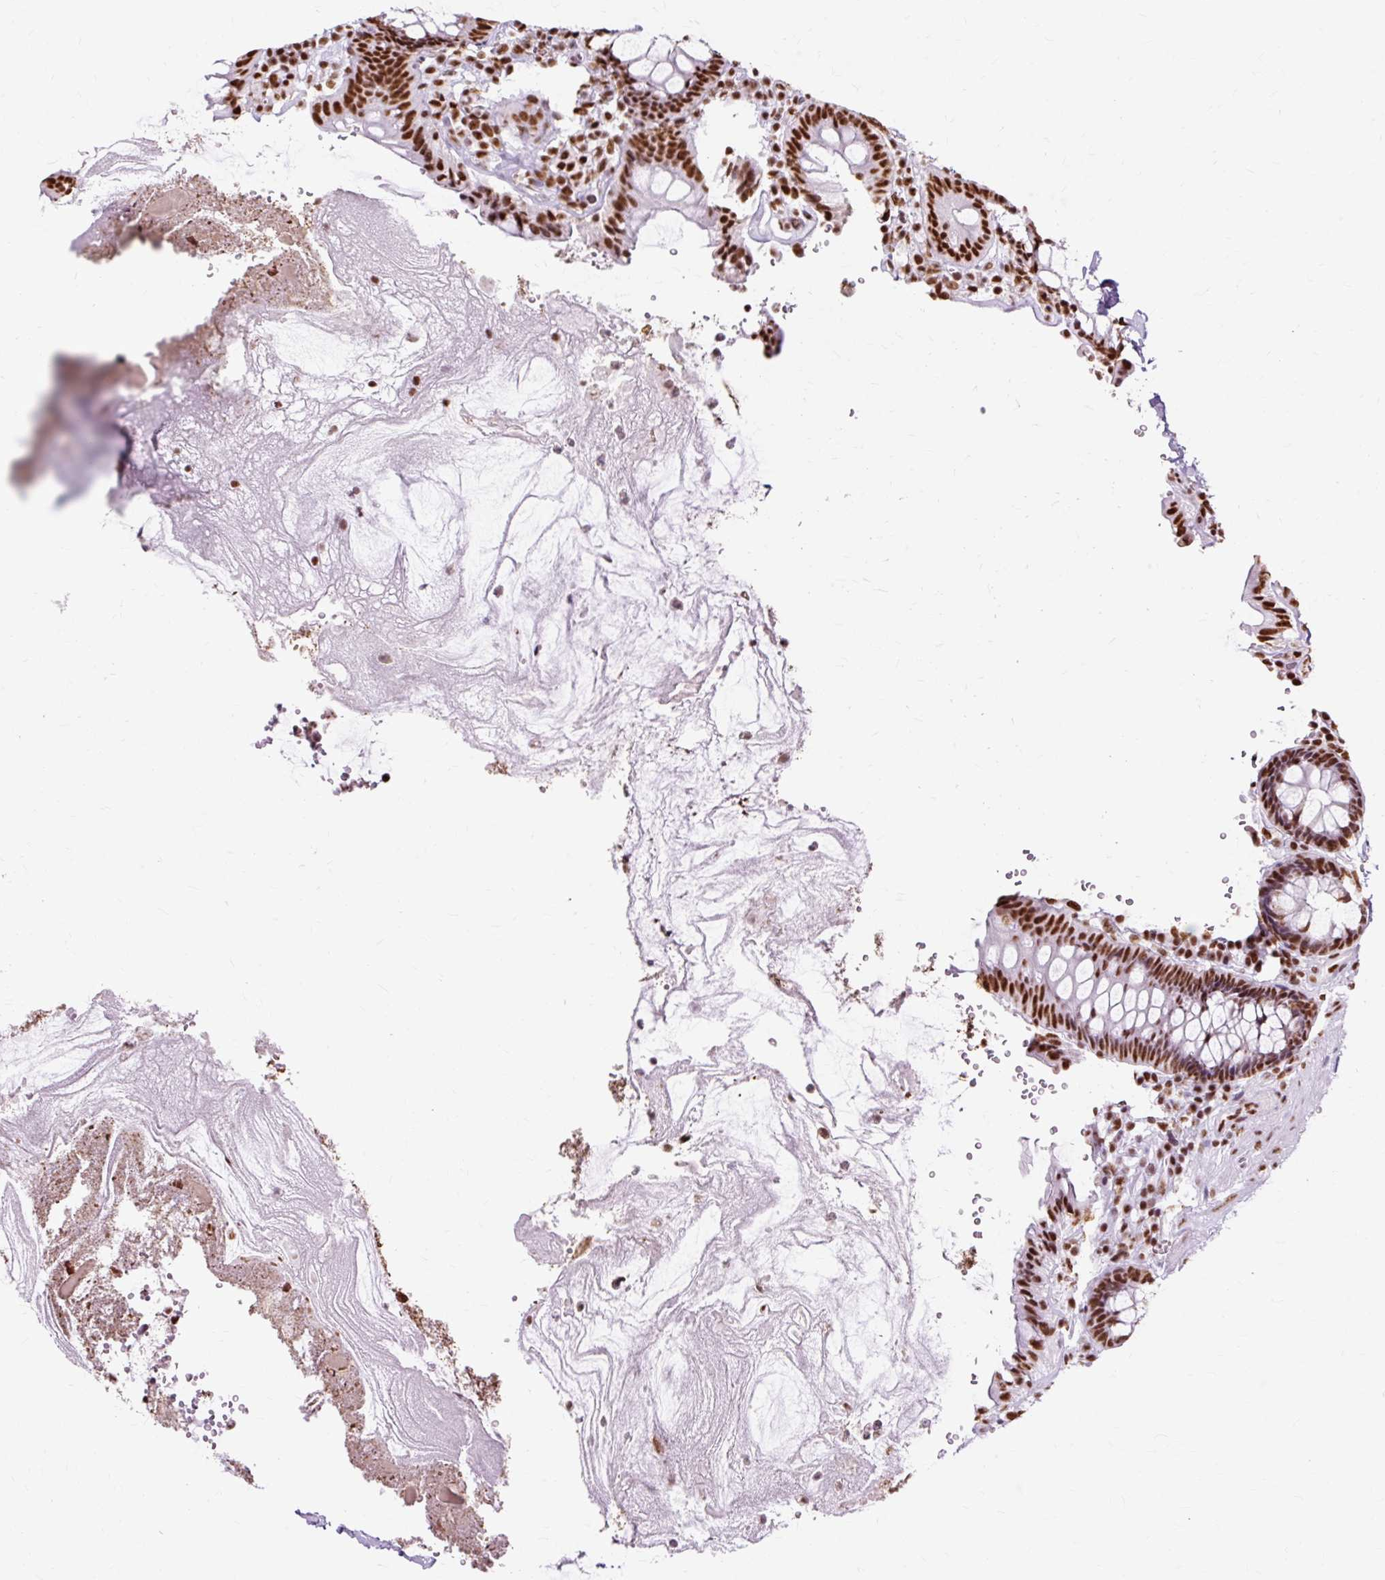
{"staining": {"intensity": "moderate", "quantity": ">75%", "location": "nuclear"}, "tissue": "colon", "cell_type": "Endothelial cells", "image_type": "normal", "snomed": [{"axis": "morphology", "description": "Normal tissue, NOS"}, {"axis": "topography", "description": "Colon"}], "caption": "About >75% of endothelial cells in benign human colon display moderate nuclear protein expression as visualized by brown immunohistochemical staining.", "gene": "XRCC6", "patient": {"sex": "male", "age": 84}}